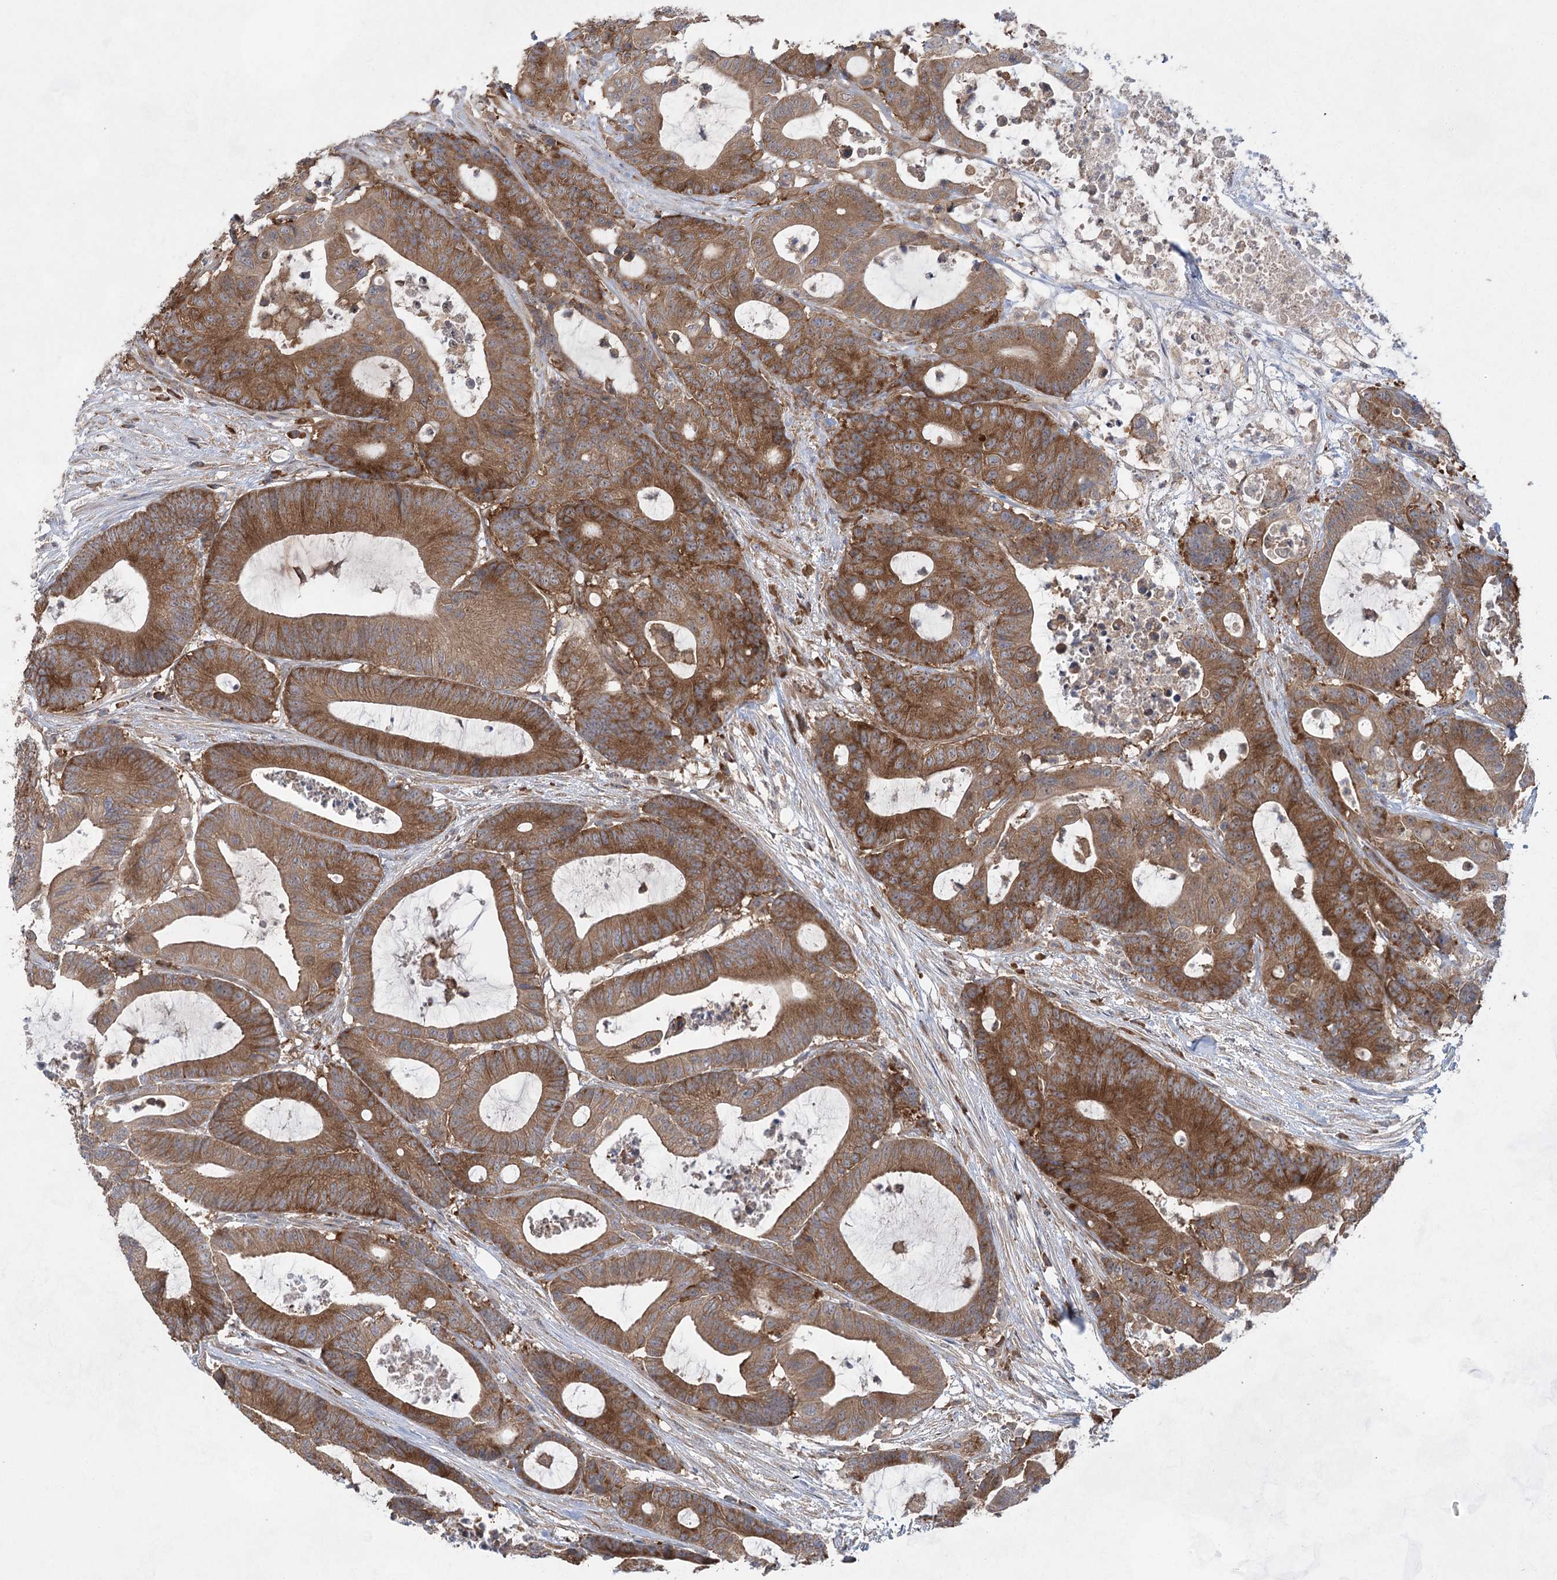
{"staining": {"intensity": "moderate", "quantity": ">75%", "location": "cytoplasmic/membranous"}, "tissue": "colorectal cancer", "cell_type": "Tumor cells", "image_type": "cancer", "snomed": [{"axis": "morphology", "description": "Adenocarcinoma, NOS"}, {"axis": "topography", "description": "Colon"}], "caption": "Colorectal adenocarcinoma was stained to show a protein in brown. There is medium levels of moderate cytoplasmic/membranous expression in approximately >75% of tumor cells.", "gene": "EIF3A", "patient": {"sex": "female", "age": 84}}